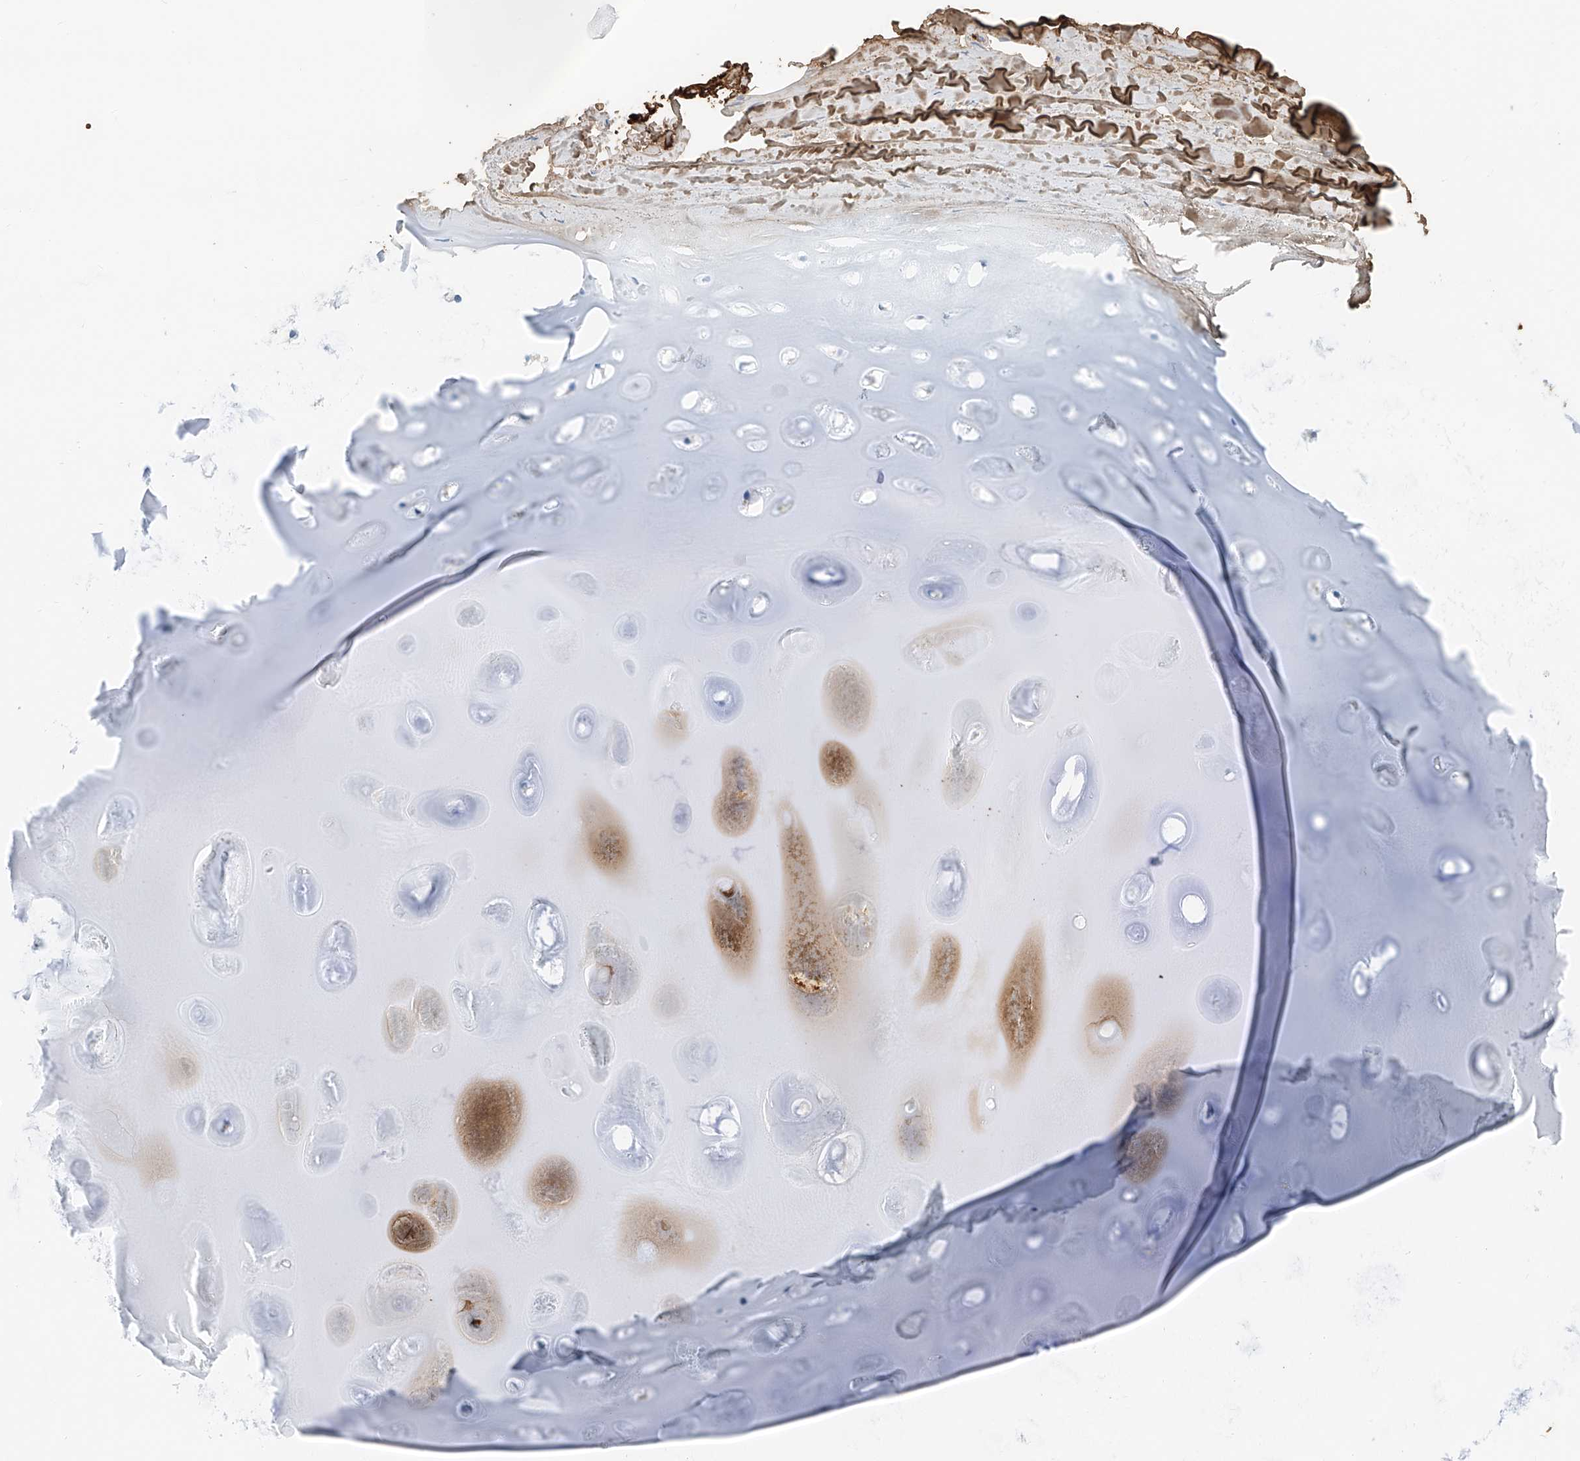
{"staining": {"intensity": "negative", "quantity": "none", "location": "none"}, "tissue": "adipose tissue", "cell_type": "Adipocytes", "image_type": "normal", "snomed": [{"axis": "morphology", "description": "Normal tissue, NOS"}, {"axis": "topography", "description": "Cartilage tissue"}], "caption": "Immunohistochemistry photomicrograph of normal adipose tissue: human adipose tissue stained with DAB shows no significant protein staining in adipocytes.", "gene": "PRSS23", "patient": {"sex": "female", "age": 63}}